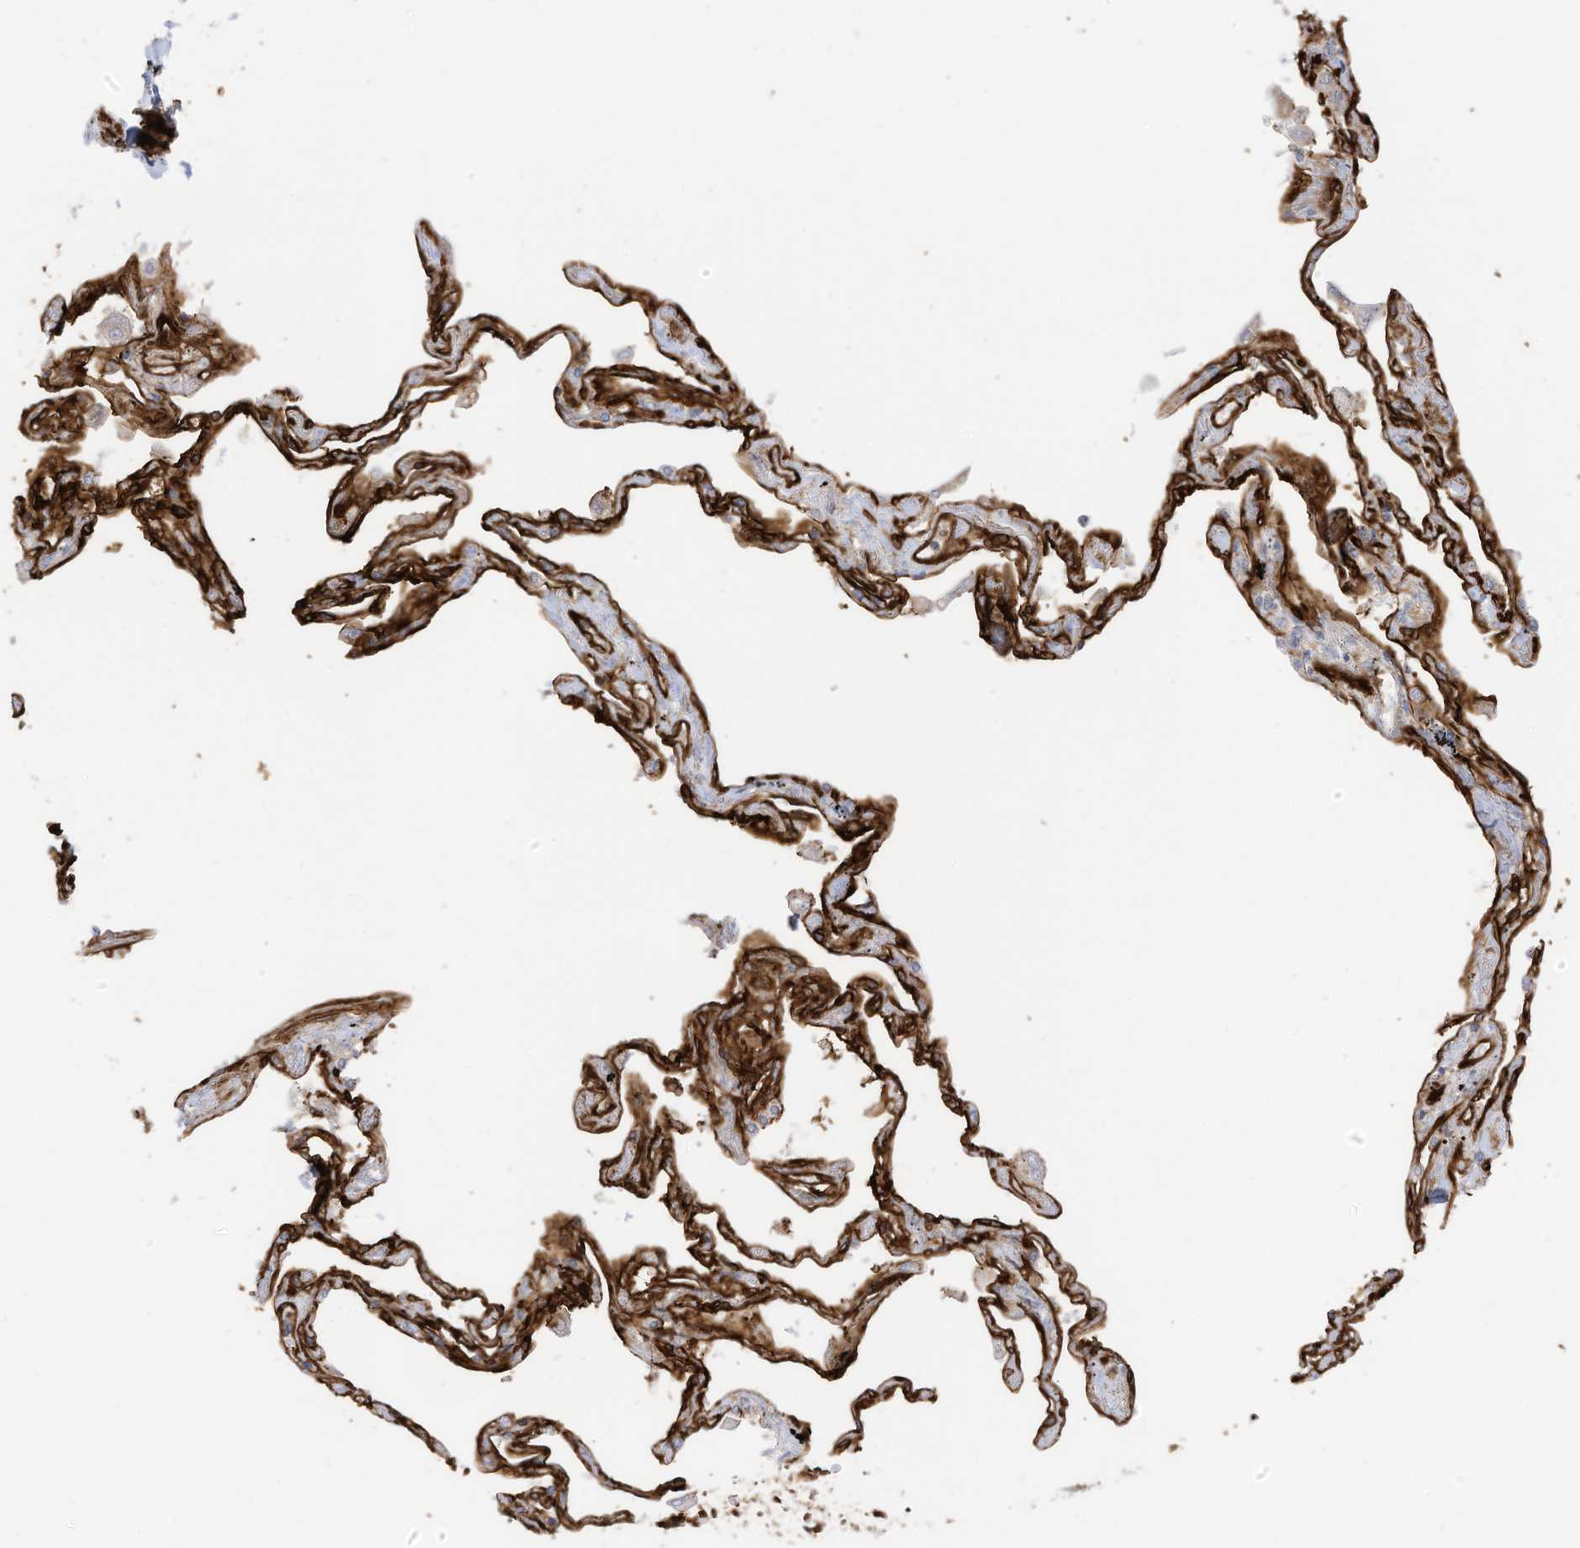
{"staining": {"intensity": "strong", "quantity": ">75%", "location": "cytoplasmic/membranous"}, "tissue": "lung", "cell_type": "Alveolar cells", "image_type": "normal", "snomed": [{"axis": "morphology", "description": "Normal tissue, NOS"}, {"axis": "topography", "description": "Lung"}], "caption": "Human lung stained for a protein (brown) reveals strong cytoplasmic/membranous positive positivity in approximately >75% of alveolar cells.", "gene": "ABCB7", "patient": {"sex": "female", "age": 67}}